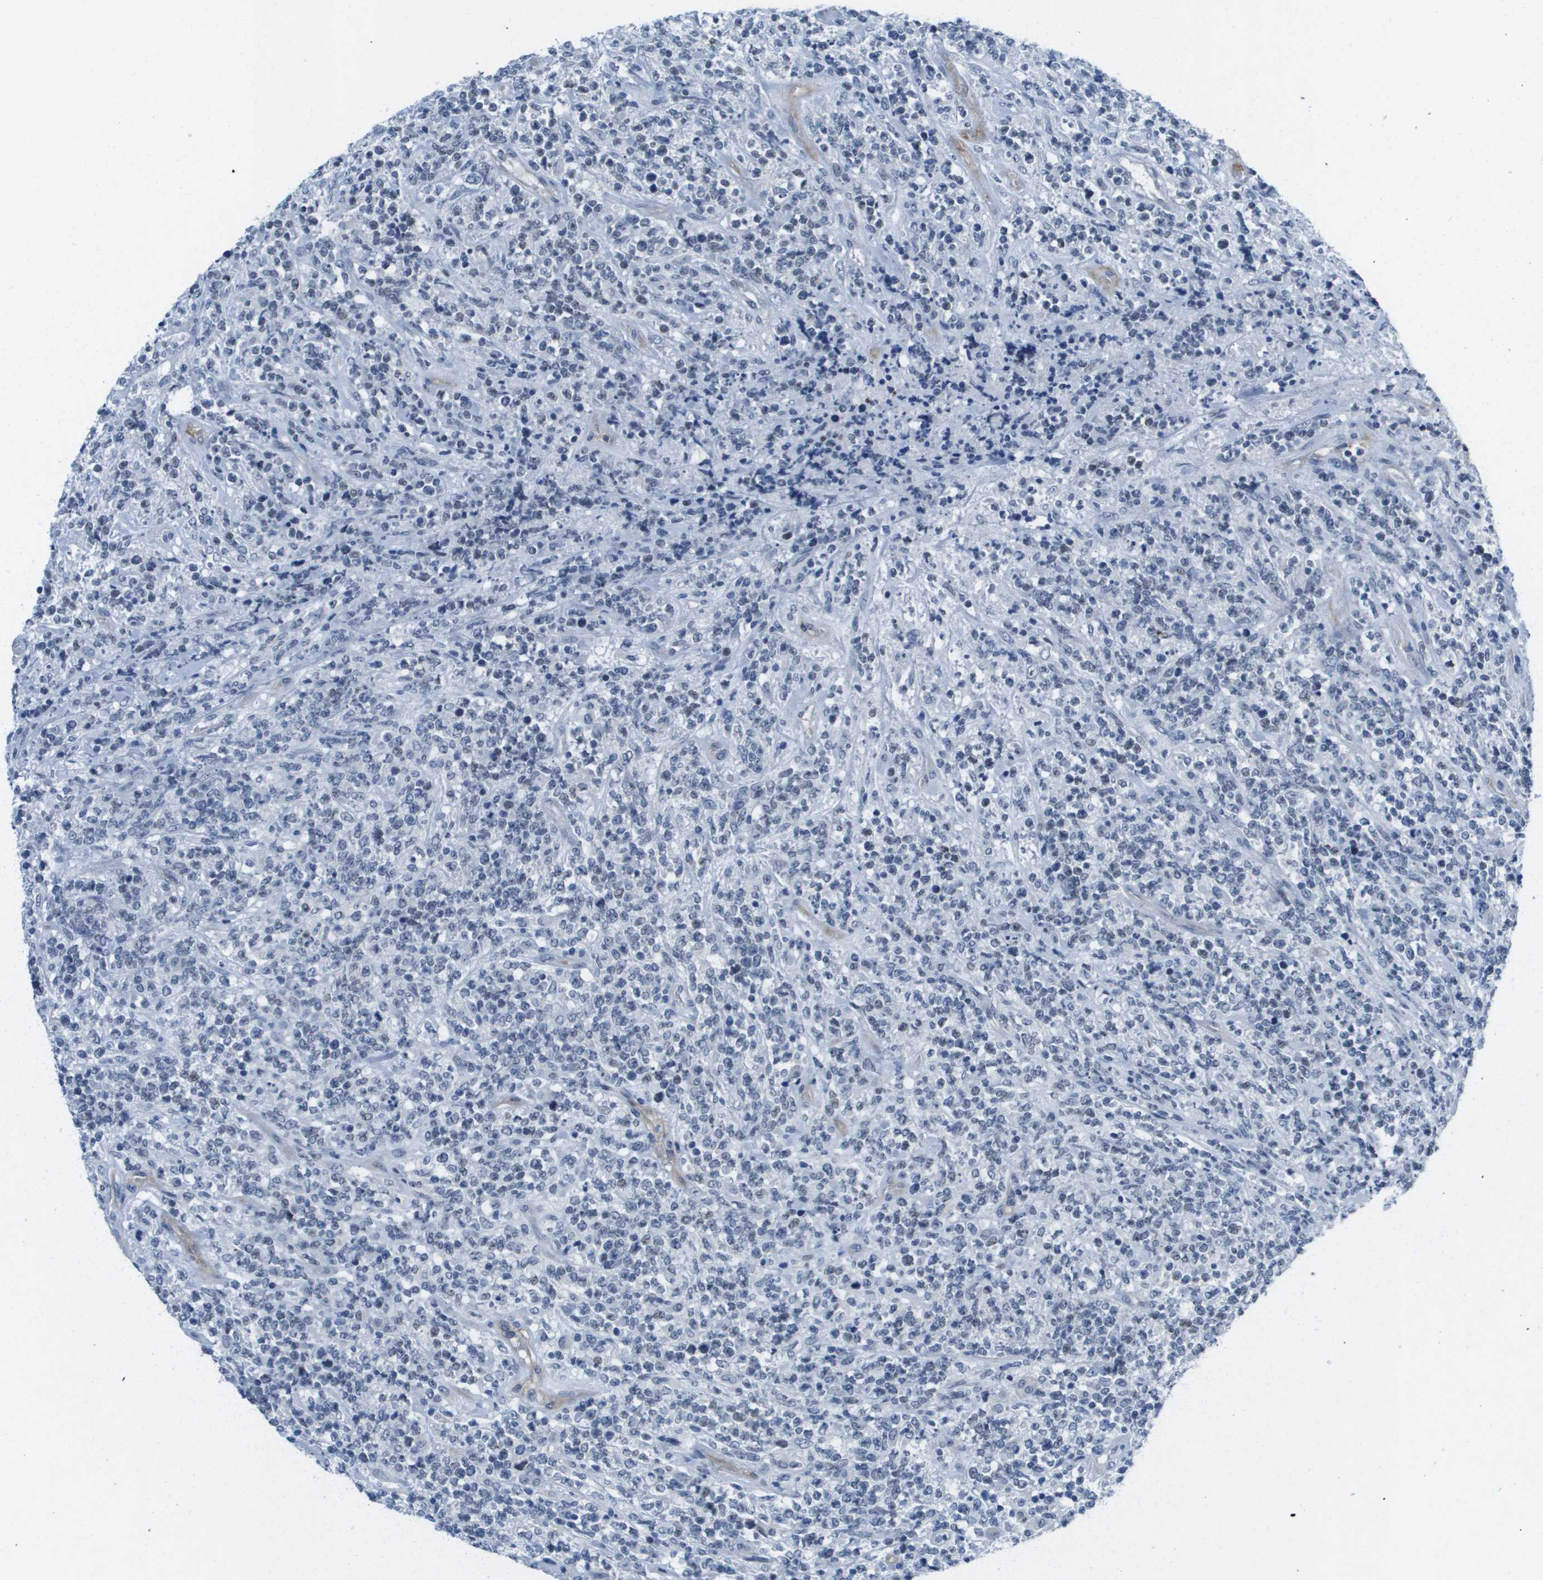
{"staining": {"intensity": "negative", "quantity": "none", "location": "none"}, "tissue": "lymphoma", "cell_type": "Tumor cells", "image_type": "cancer", "snomed": [{"axis": "morphology", "description": "Malignant lymphoma, non-Hodgkin's type, High grade"}, {"axis": "topography", "description": "Soft tissue"}], "caption": "Malignant lymphoma, non-Hodgkin's type (high-grade) was stained to show a protein in brown. There is no significant positivity in tumor cells. Nuclei are stained in blue.", "gene": "ITGA6", "patient": {"sex": "male", "age": 18}}